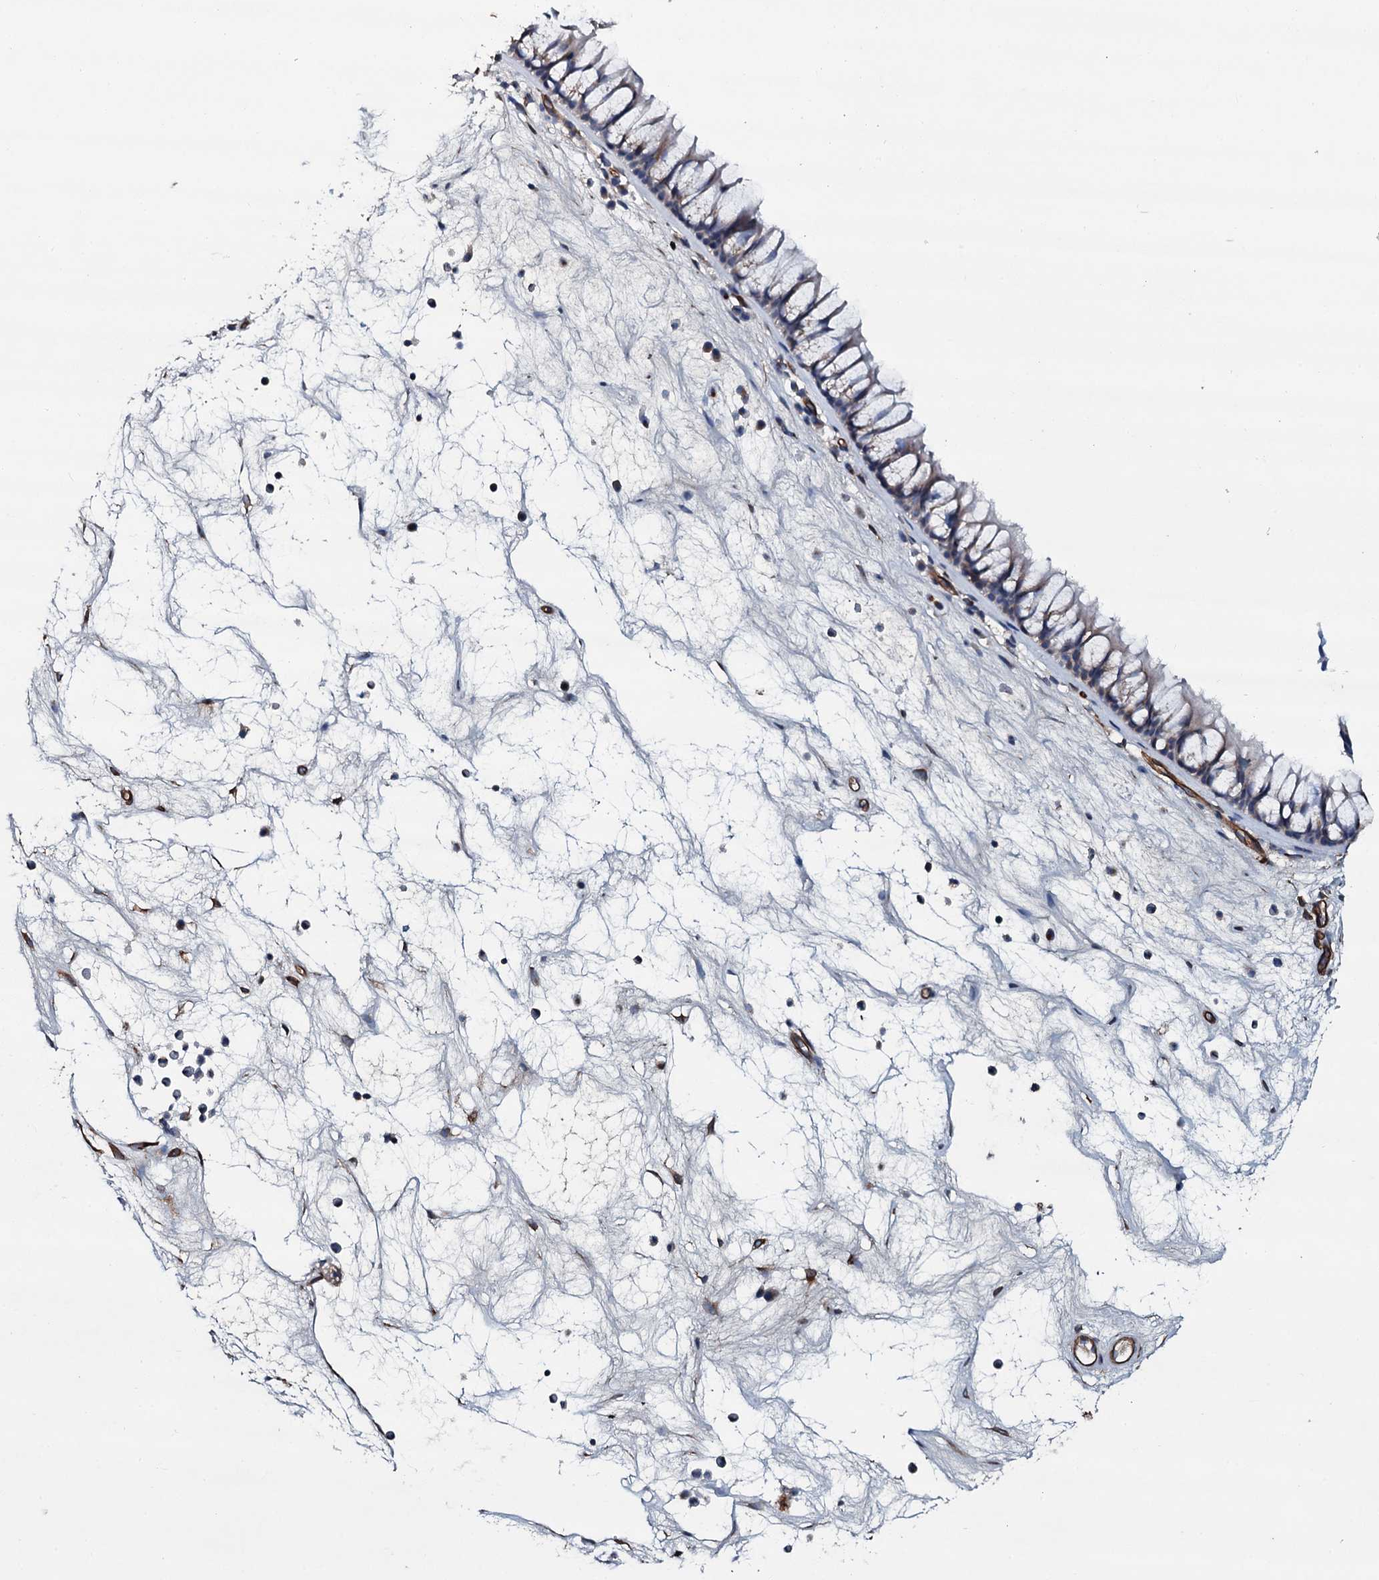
{"staining": {"intensity": "negative", "quantity": "none", "location": "none"}, "tissue": "nasopharynx", "cell_type": "Respiratory epithelial cells", "image_type": "normal", "snomed": [{"axis": "morphology", "description": "Normal tissue, NOS"}, {"axis": "morphology", "description": "Inflammation, NOS"}, {"axis": "morphology", "description": "Malignant melanoma, Metastatic site"}, {"axis": "topography", "description": "Nasopharynx"}], "caption": "IHC micrograph of unremarkable nasopharynx: human nasopharynx stained with DAB shows no significant protein staining in respiratory epithelial cells. (Stains: DAB (3,3'-diaminobenzidine) immunohistochemistry with hematoxylin counter stain, Microscopy: brightfield microscopy at high magnification).", "gene": "CLEC14A", "patient": {"sex": "male", "age": 70}}